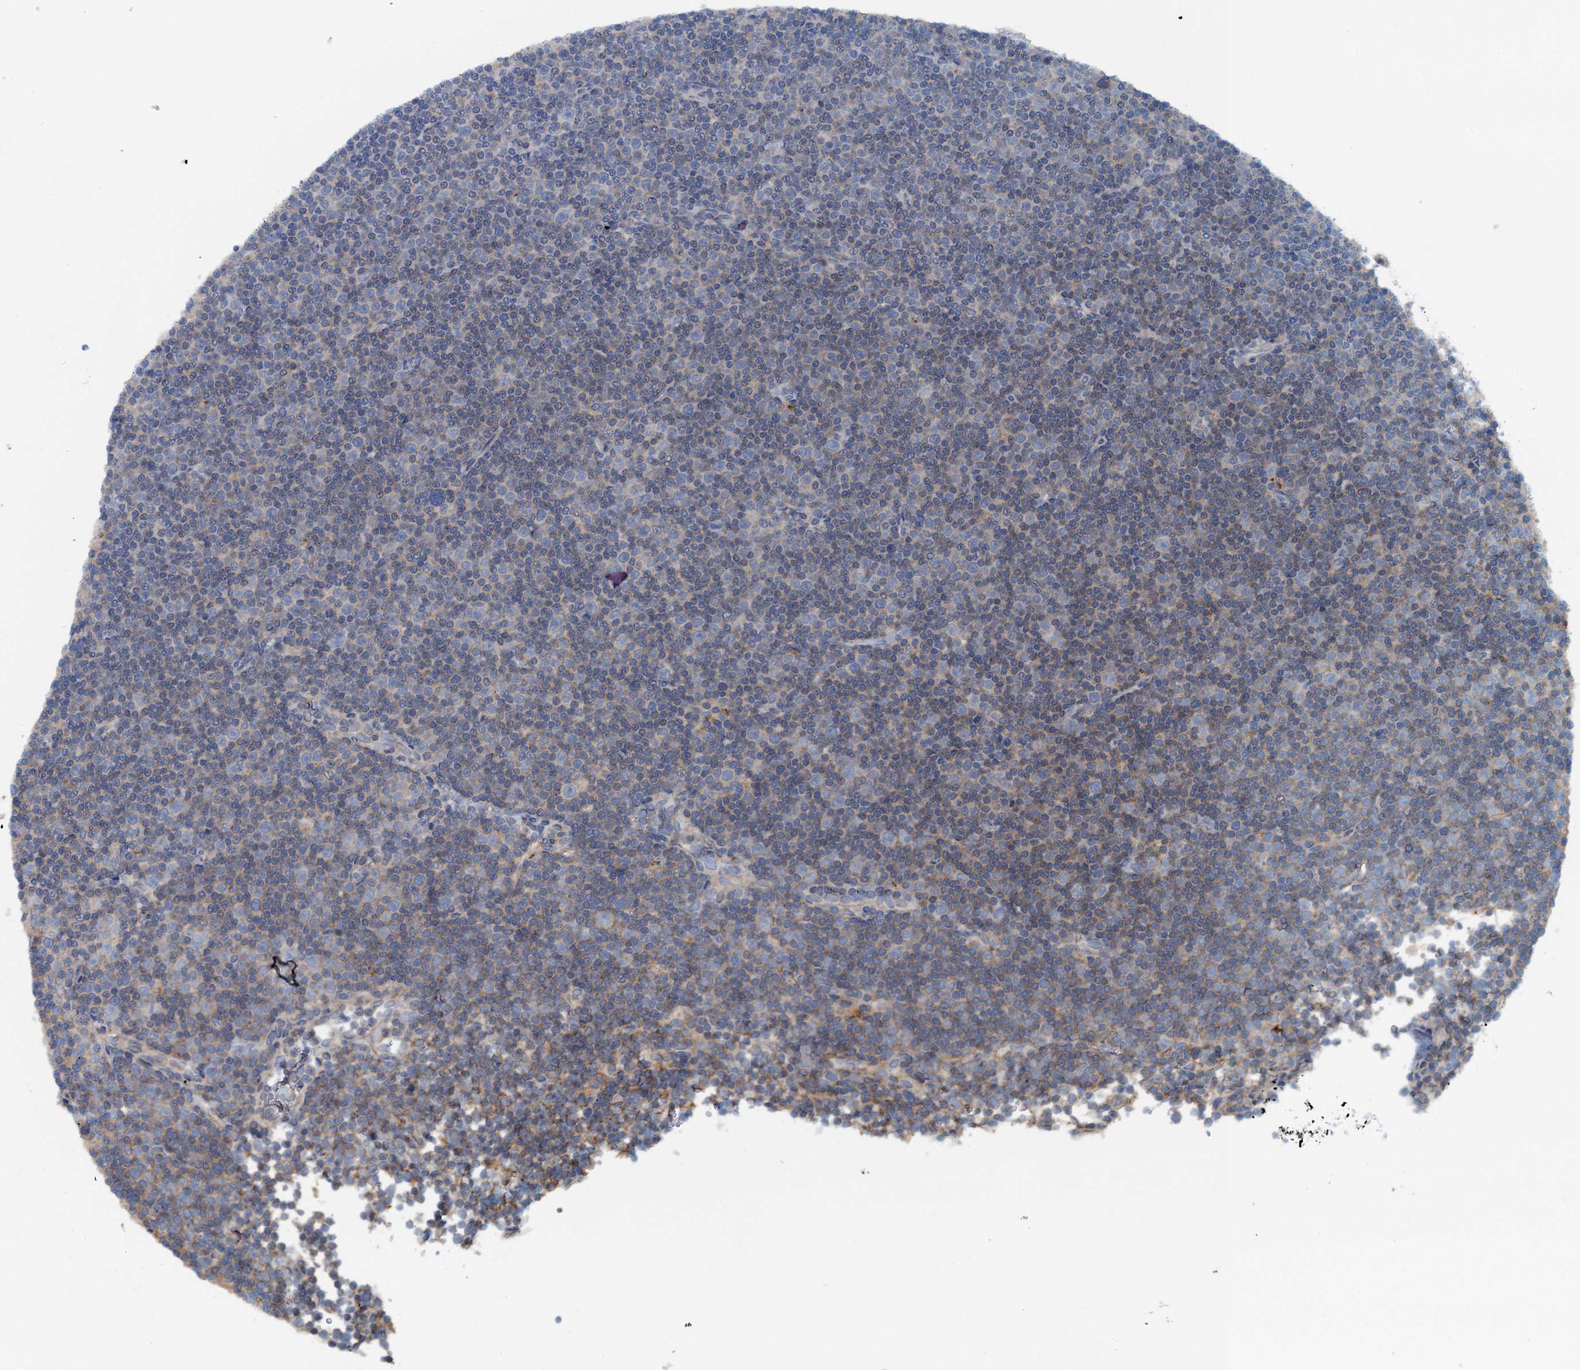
{"staining": {"intensity": "weak", "quantity": "25%-75%", "location": "cytoplasmic/membranous"}, "tissue": "lymphoma", "cell_type": "Tumor cells", "image_type": "cancer", "snomed": [{"axis": "morphology", "description": "Malignant lymphoma, non-Hodgkin's type, Low grade"}, {"axis": "topography", "description": "Lymph node"}], "caption": "IHC image of human lymphoma stained for a protein (brown), which exhibits low levels of weak cytoplasmic/membranous expression in approximately 25%-75% of tumor cells.", "gene": "THAP10", "patient": {"sex": "female", "age": 67}}